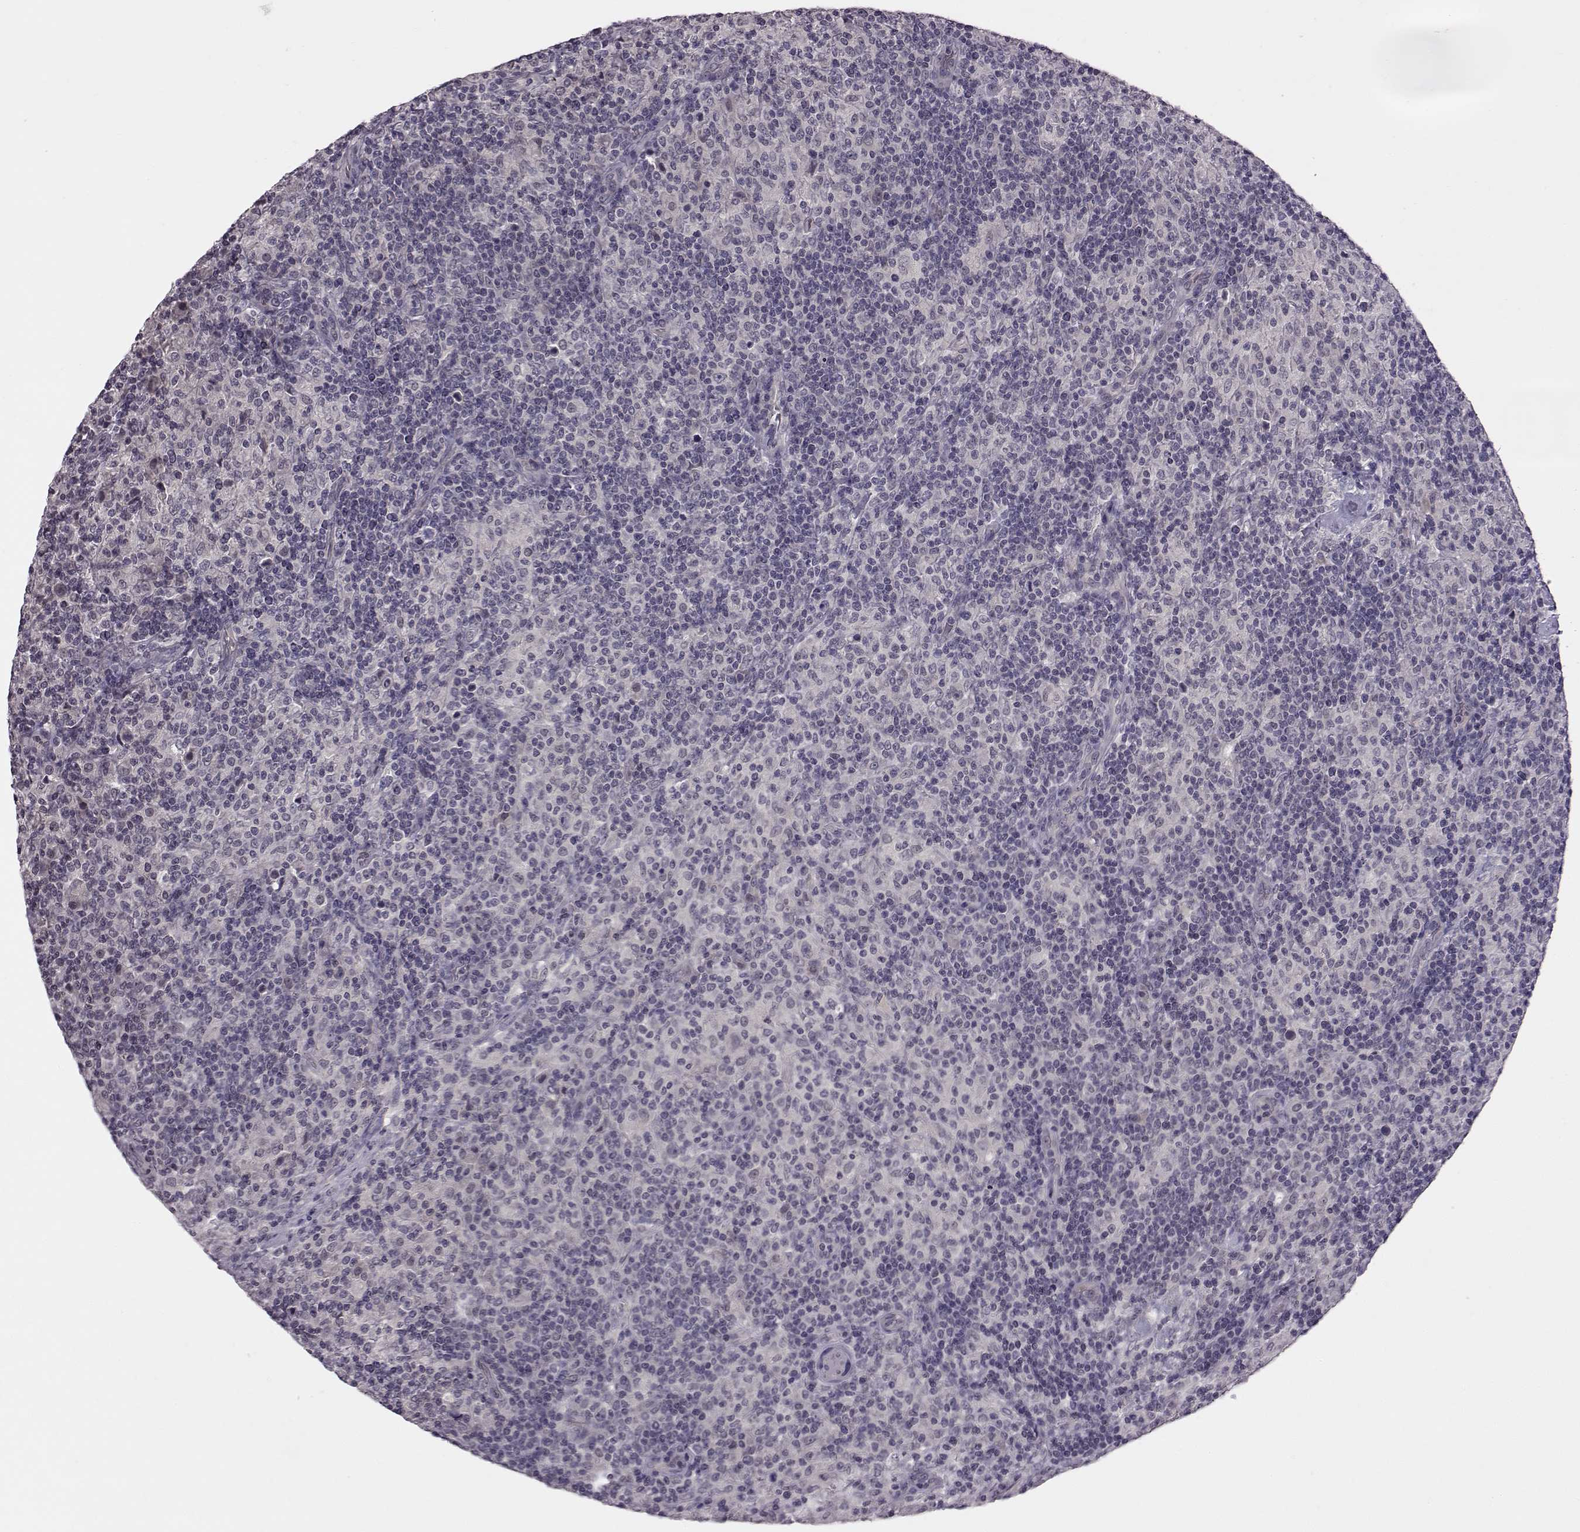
{"staining": {"intensity": "negative", "quantity": "none", "location": "none"}, "tissue": "lymphoma", "cell_type": "Tumor cells", "image_type": "cancer", "snomed": [{"axis": "morphology", "description": "Hodgkin's disease, NOS"}, {"axis": "topography", "description": "Lymph node"}], "caption": "The immunohistochemistry image has no significant staining in tumor cells of Hodgkin's disease tissue.", "gene": "C10orf62", "patient": {"sex": "male", "age": 70}}